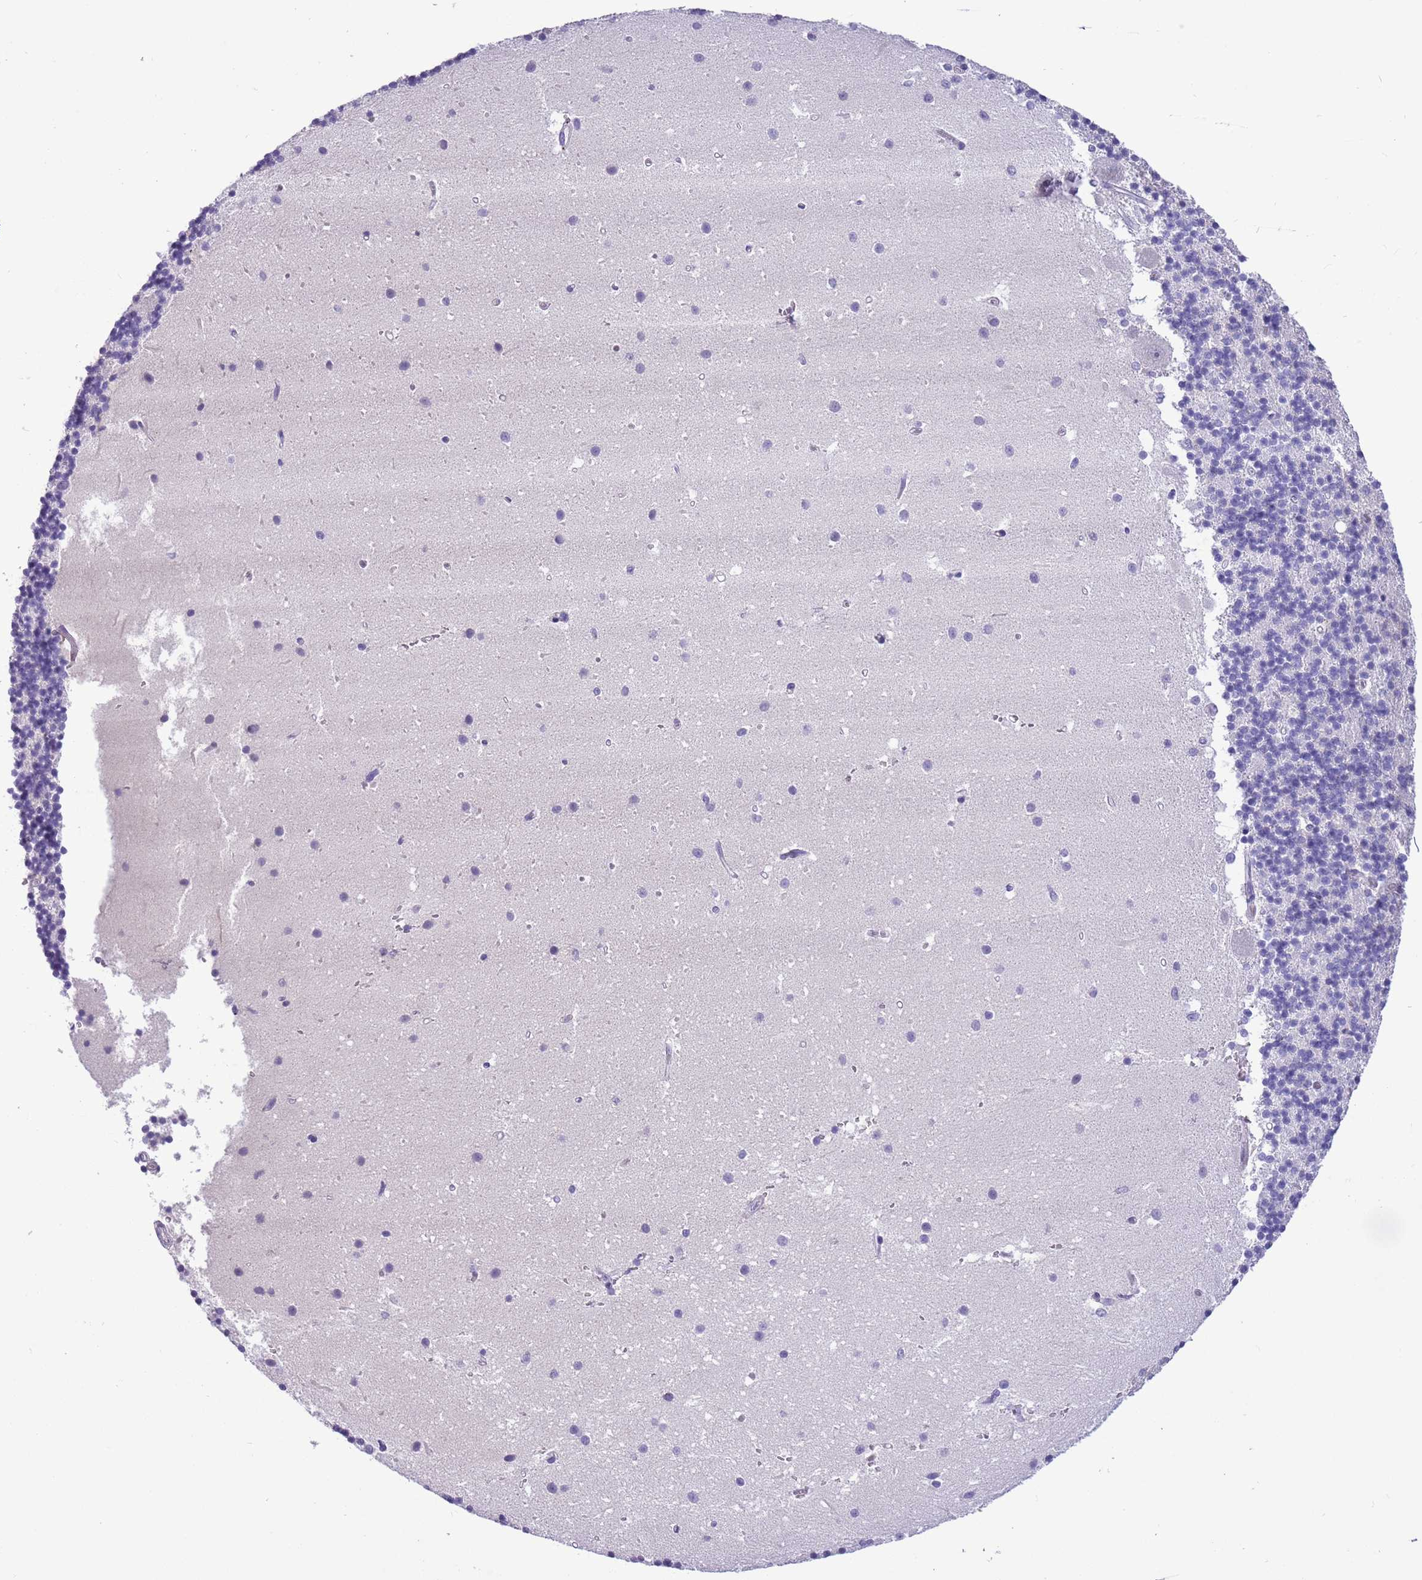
{"staining": {"intensity": "negative", "quantity": "none", "location": "none"}, "tissue": "cerebellum", "cell_type": "Cells in granular layer", "image_type": "normal", "snomed": [{"axis": "morphology", "description": "Normal tissue, NOS"}, {"axis": "topography", "description": "Cerebellum"}], "caption": "The photomicrograph exhibits no staining of cells in granular layer in normal cerebellum. The staining is performed using DAB (3,3'-diaminobenzidine) brown chromogen with nuclei counter-stained in using hematoxylin.", "gene": "PFKFB2", "patient": {"sex": "male", "age": 54}}